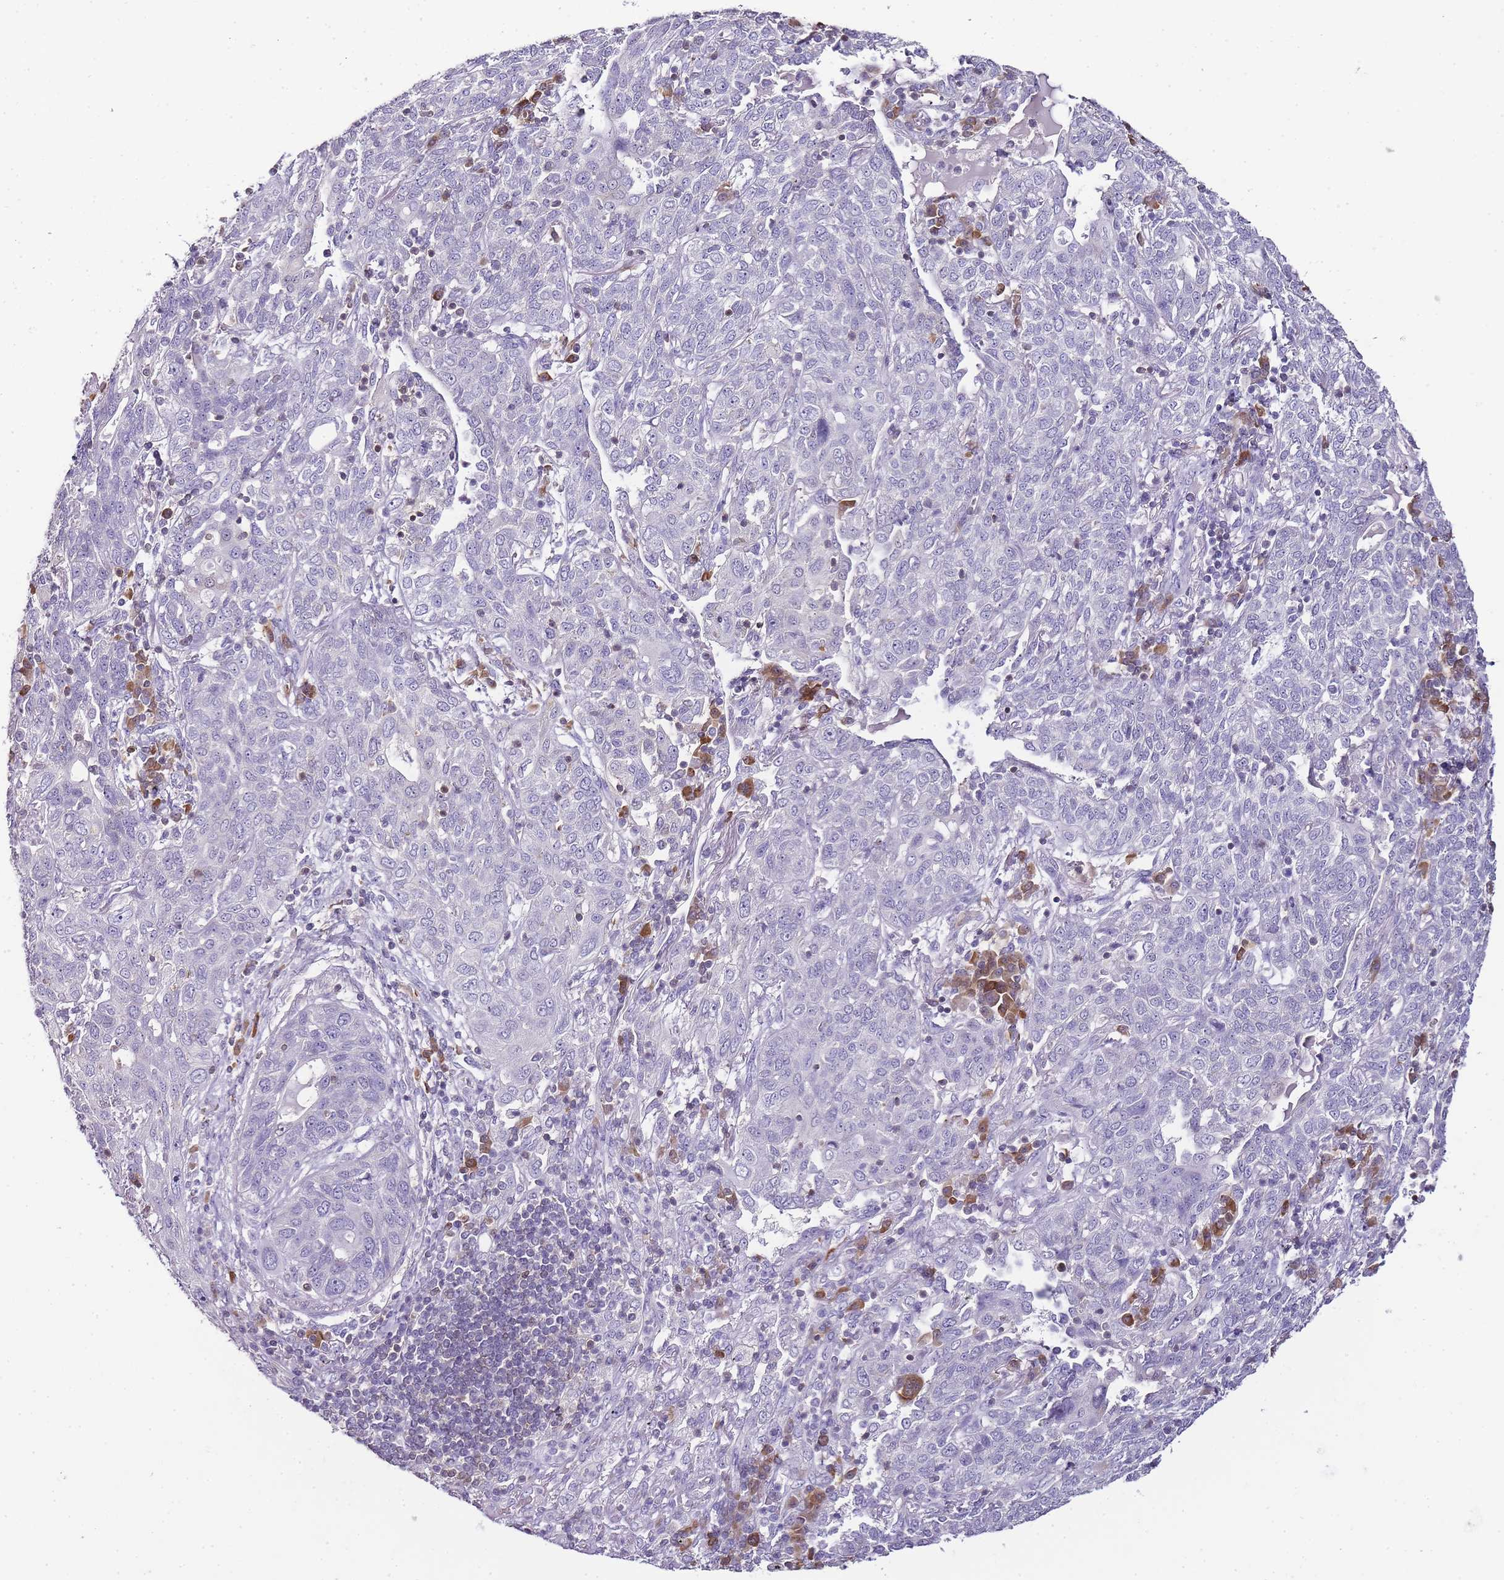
{"staining": {"intensity": "negative", "quantity": "none", "location": "none"}, "tissue": "lung cancer", "cell_type": "Tumor cells", "image_type": "cancer", "snomed": [{"axis": "morphology", "description": "Squamous cell carcinoma, NOS"}, {"axis": "topography", "description": "Lung"}], "caption": "Tumor cells show no significant expression in lung cancer (squamous cell carcinoma). Brightfield microscopy of IHC stained with DAB (brown) and hematoxylin (blue), captured at high magnification.", "gene": "ZBP1", "patient": {"sex": "female", "age": 70}}